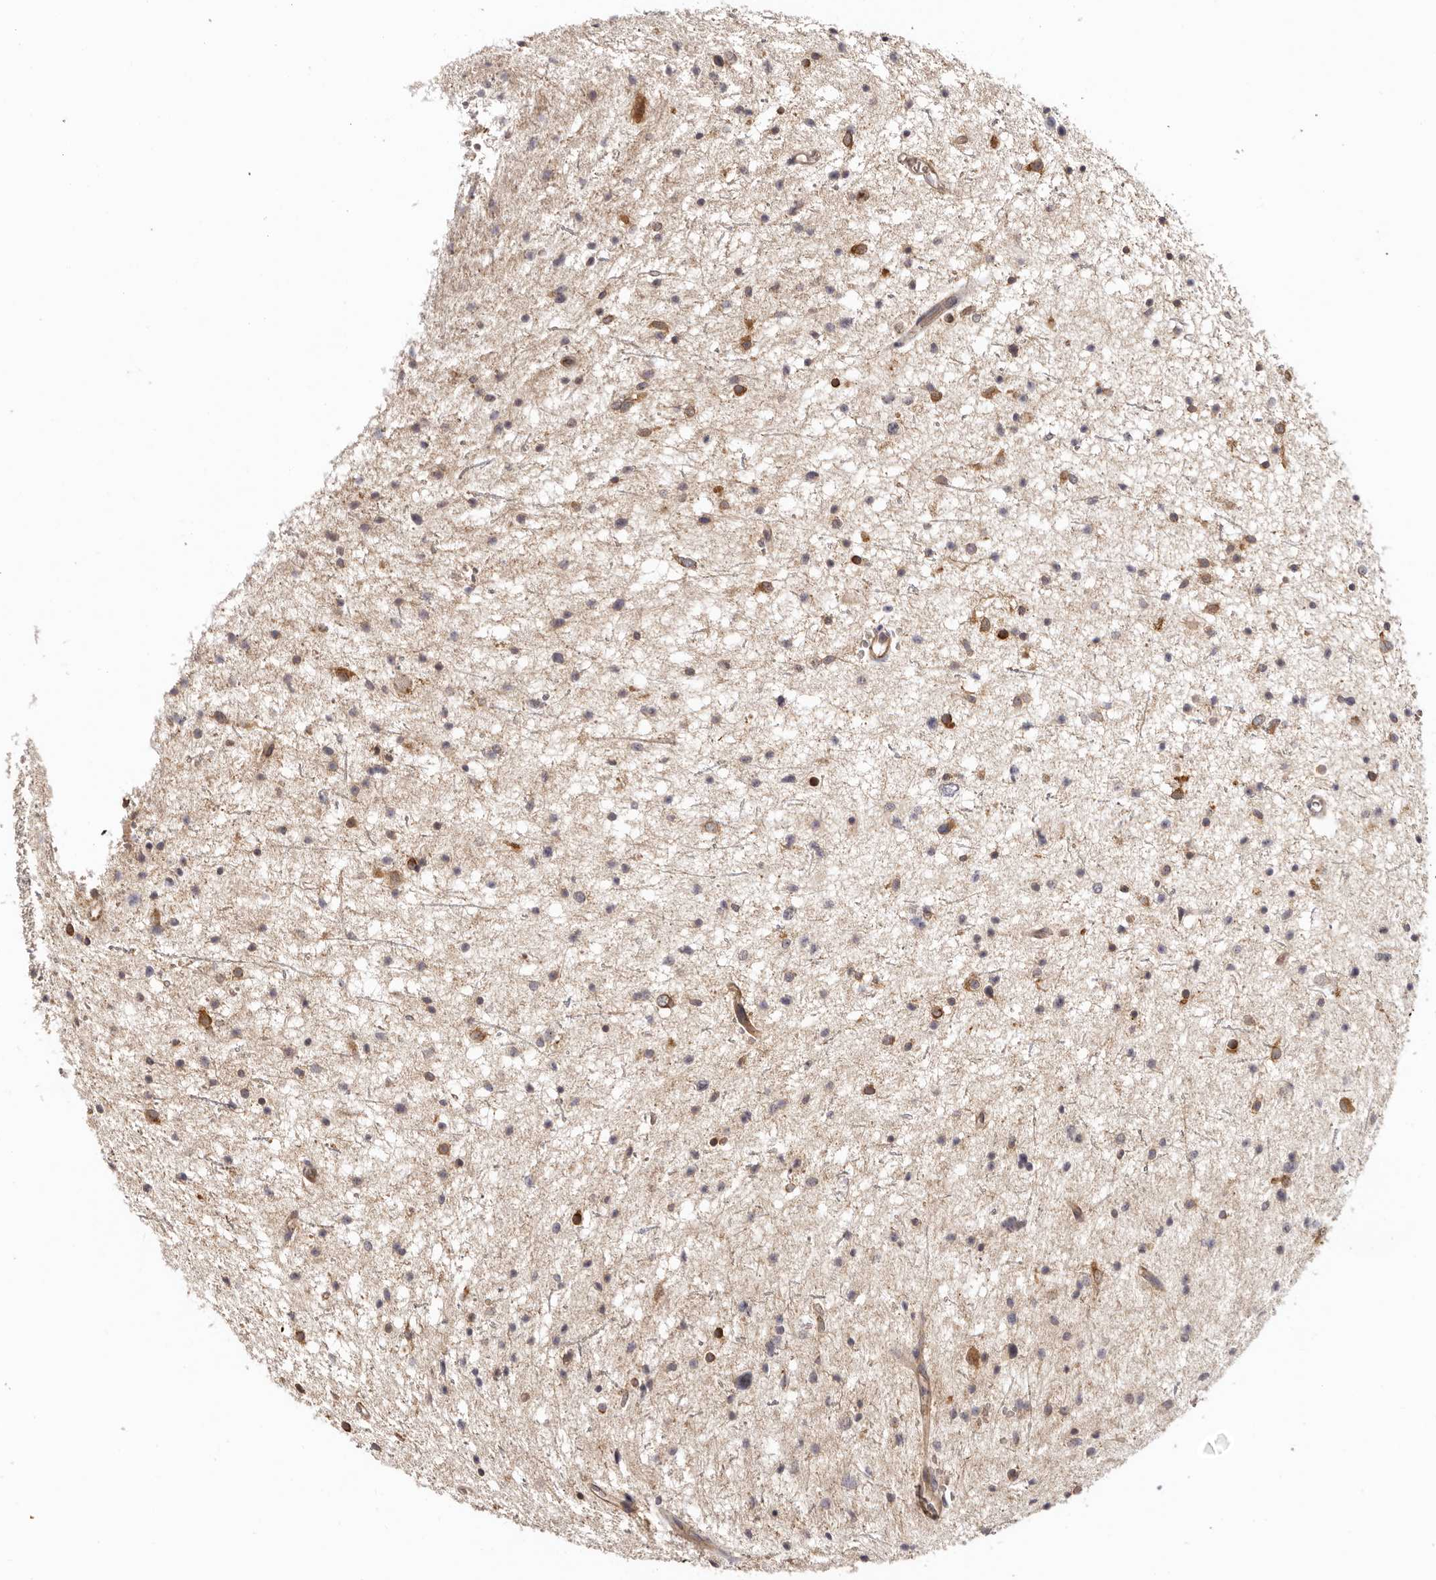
{"staining": {"intensity": "moderate", "quantity": "<25%", "location": "cytoplasmic/membranous"}, "tissue": "glioma", "cell_type": "Tumor cells", "image_type": "cancer", "snomed": [{"axis": "morphology", "description": "Glioma, malignant, Low grade"}, {"axis": "topography", "description": "Brain"}], "caption": "There is low levels of moderate cytoplasmic/membranous staining in tumor cells of malignant low-grade glioma, as demonstrated by immunohistochemical staining (brown color).", "gene": "EEF1E1", "patient": {"sex": "female", "age": 37}}